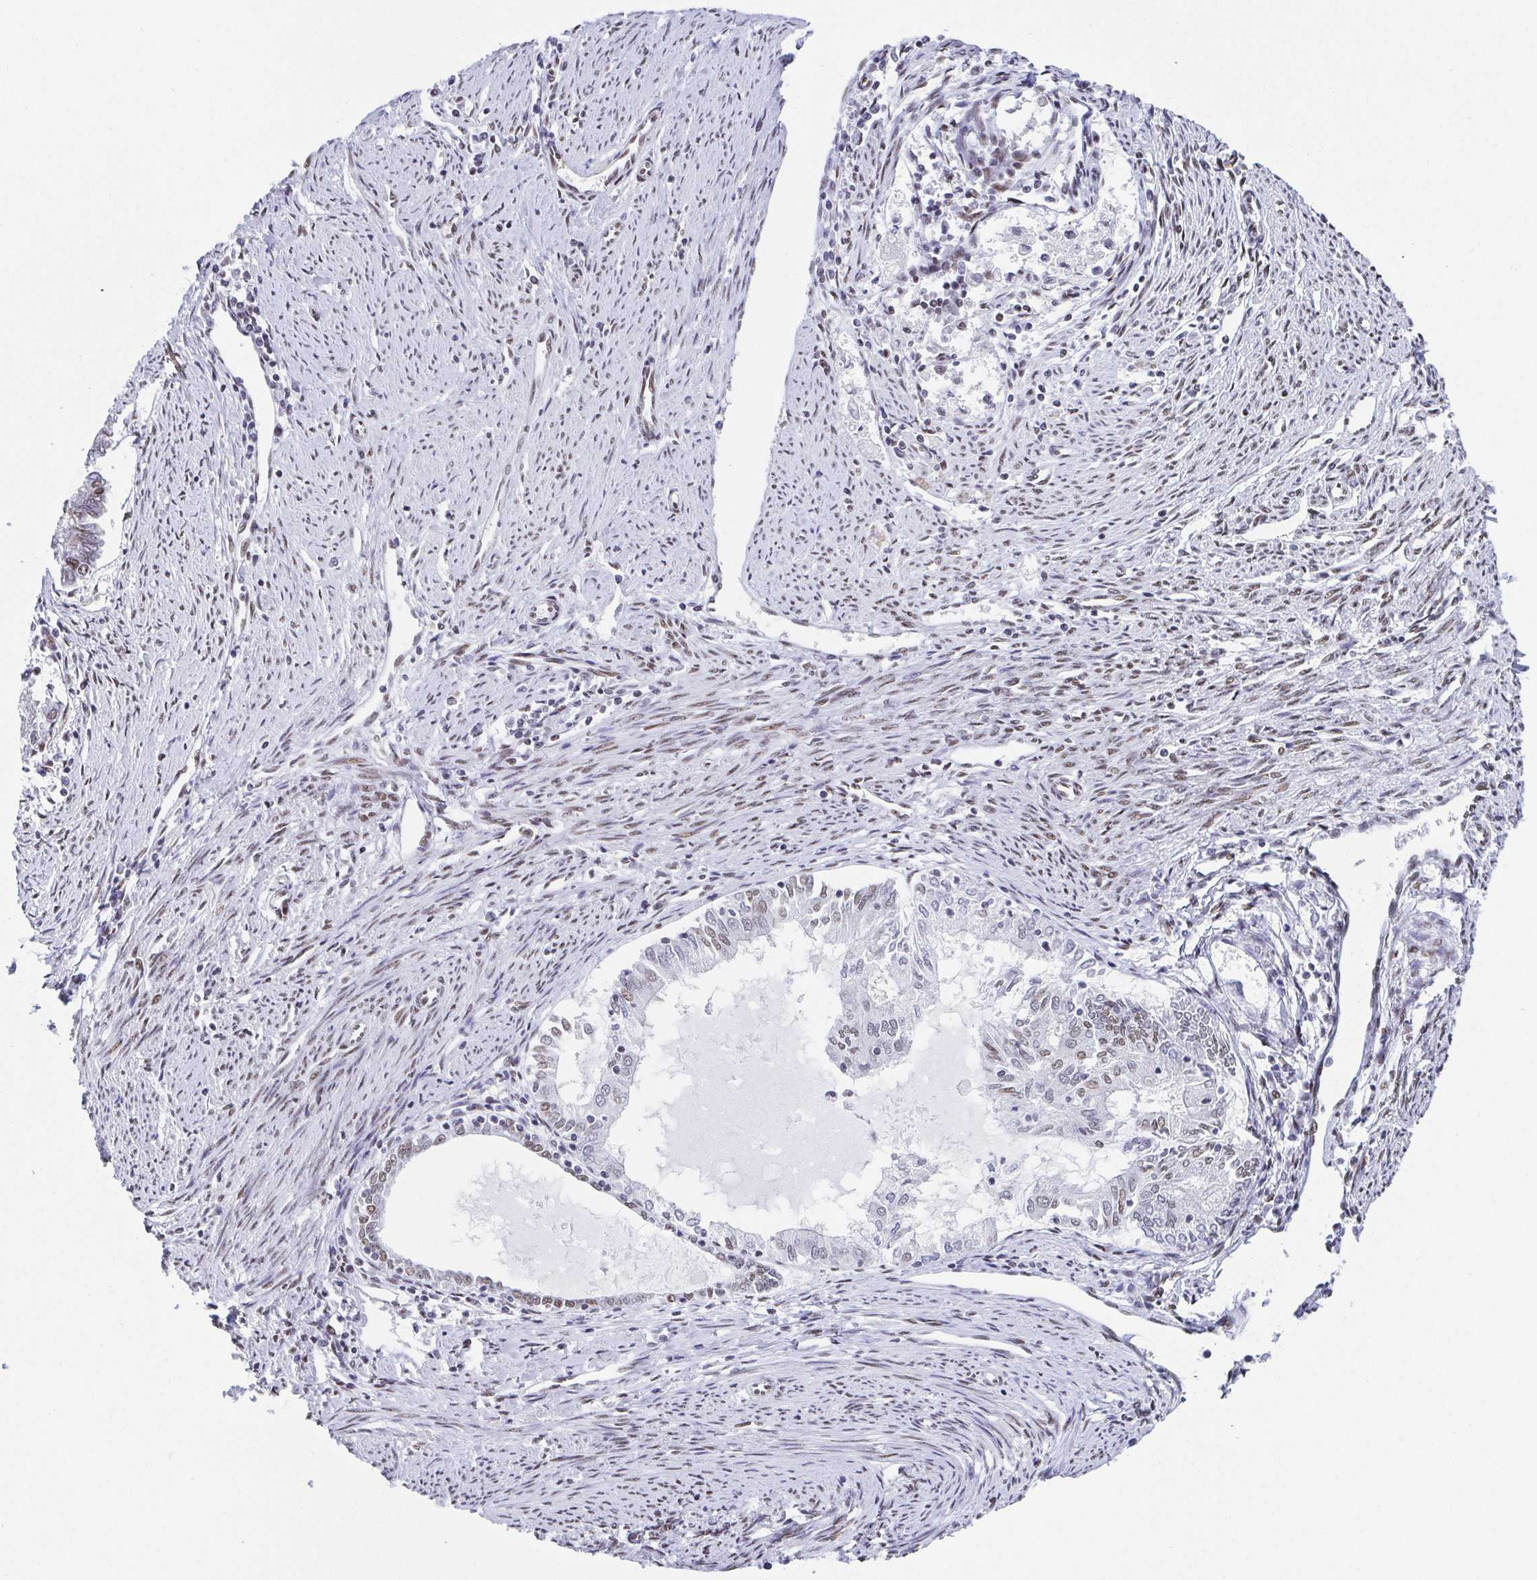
{"staining": {"intensity": "moderate", "quantity": "25%-75%", "location": "nuclear"}, "tissue": "endometrial cancer", "cell_type": "Tumor cells", "image_type": "cancer", "snomed": [{"axis": "morphology", "description": "Adenocarcinoma, NOS"}, {"axis": "topography", "description": "Endometrium"}], "caption": "Protein expression analysis of adenocarcinoma (endometrial) displays moderate nuclear staining in approximately 25%-75% of tumor cells. Immunohistochemistry (ihc) stains the protein in brown and the nuclei are stained blue.", "gene": "SLC7A10", "patient": {"sex": "female", "age": 79}}